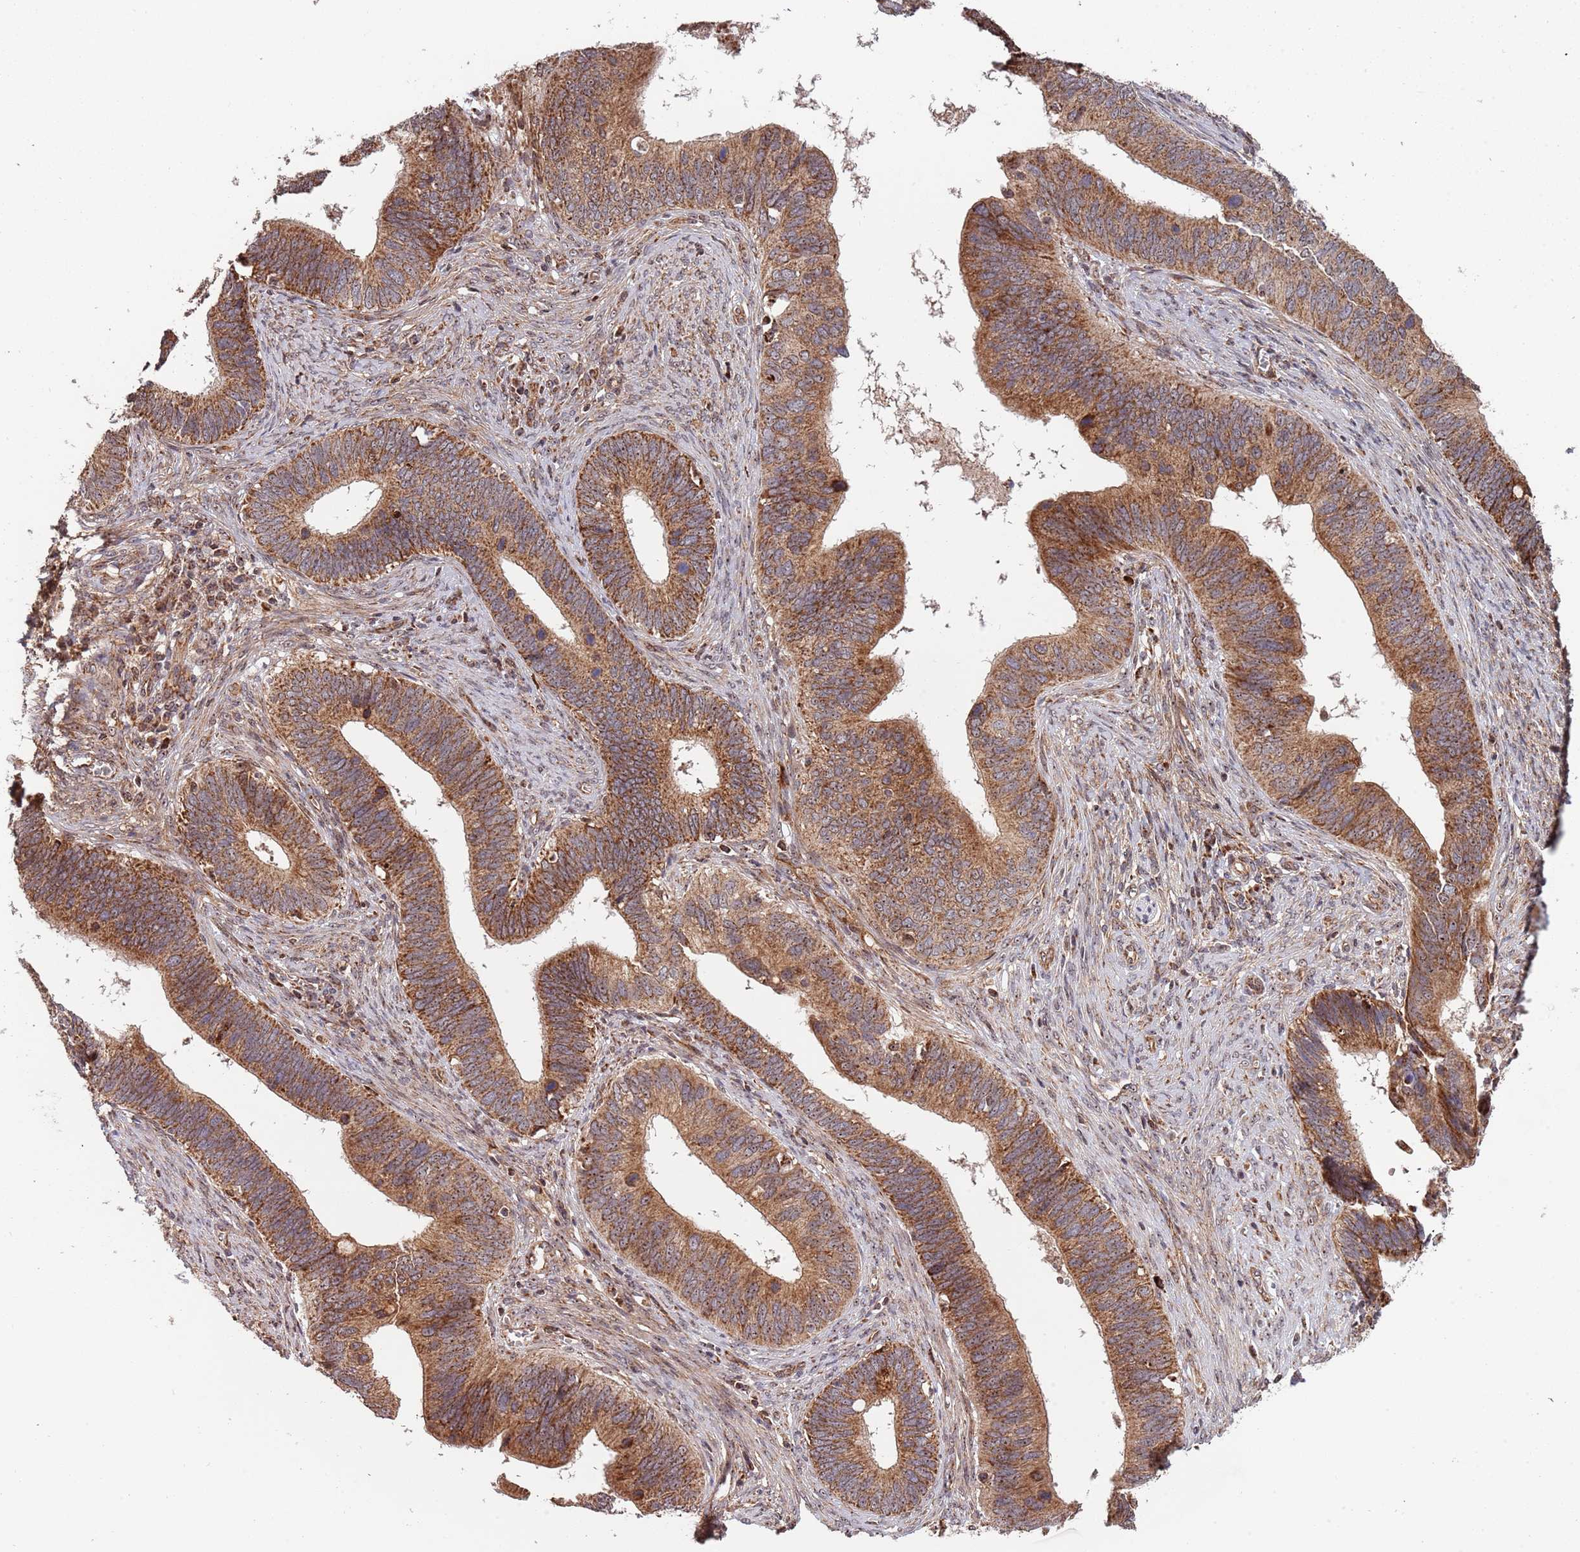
{"staining": {"intensity": "moderate", "quantity": ">75%", "location": "cytoplasmic/membranous"}, "tissue": "cervical cancer", "cell_type": "Tumor cells", "image_type": "cancer", "snomed": [{"axis": "morphology", "description": "Adenocarcinoma, NOS"}, {"axis": "topography", "description": "Cervix"}], "caption": "Approximately >75% of tumor cells in cervical cancer (adenocarcinoma) reveal moderate cytoplasmic/membranous protein staining as visualized by brown immunohistochemical staining.", "gene": "DCHS1", "patient": {"sex": "female", "age": 42}}